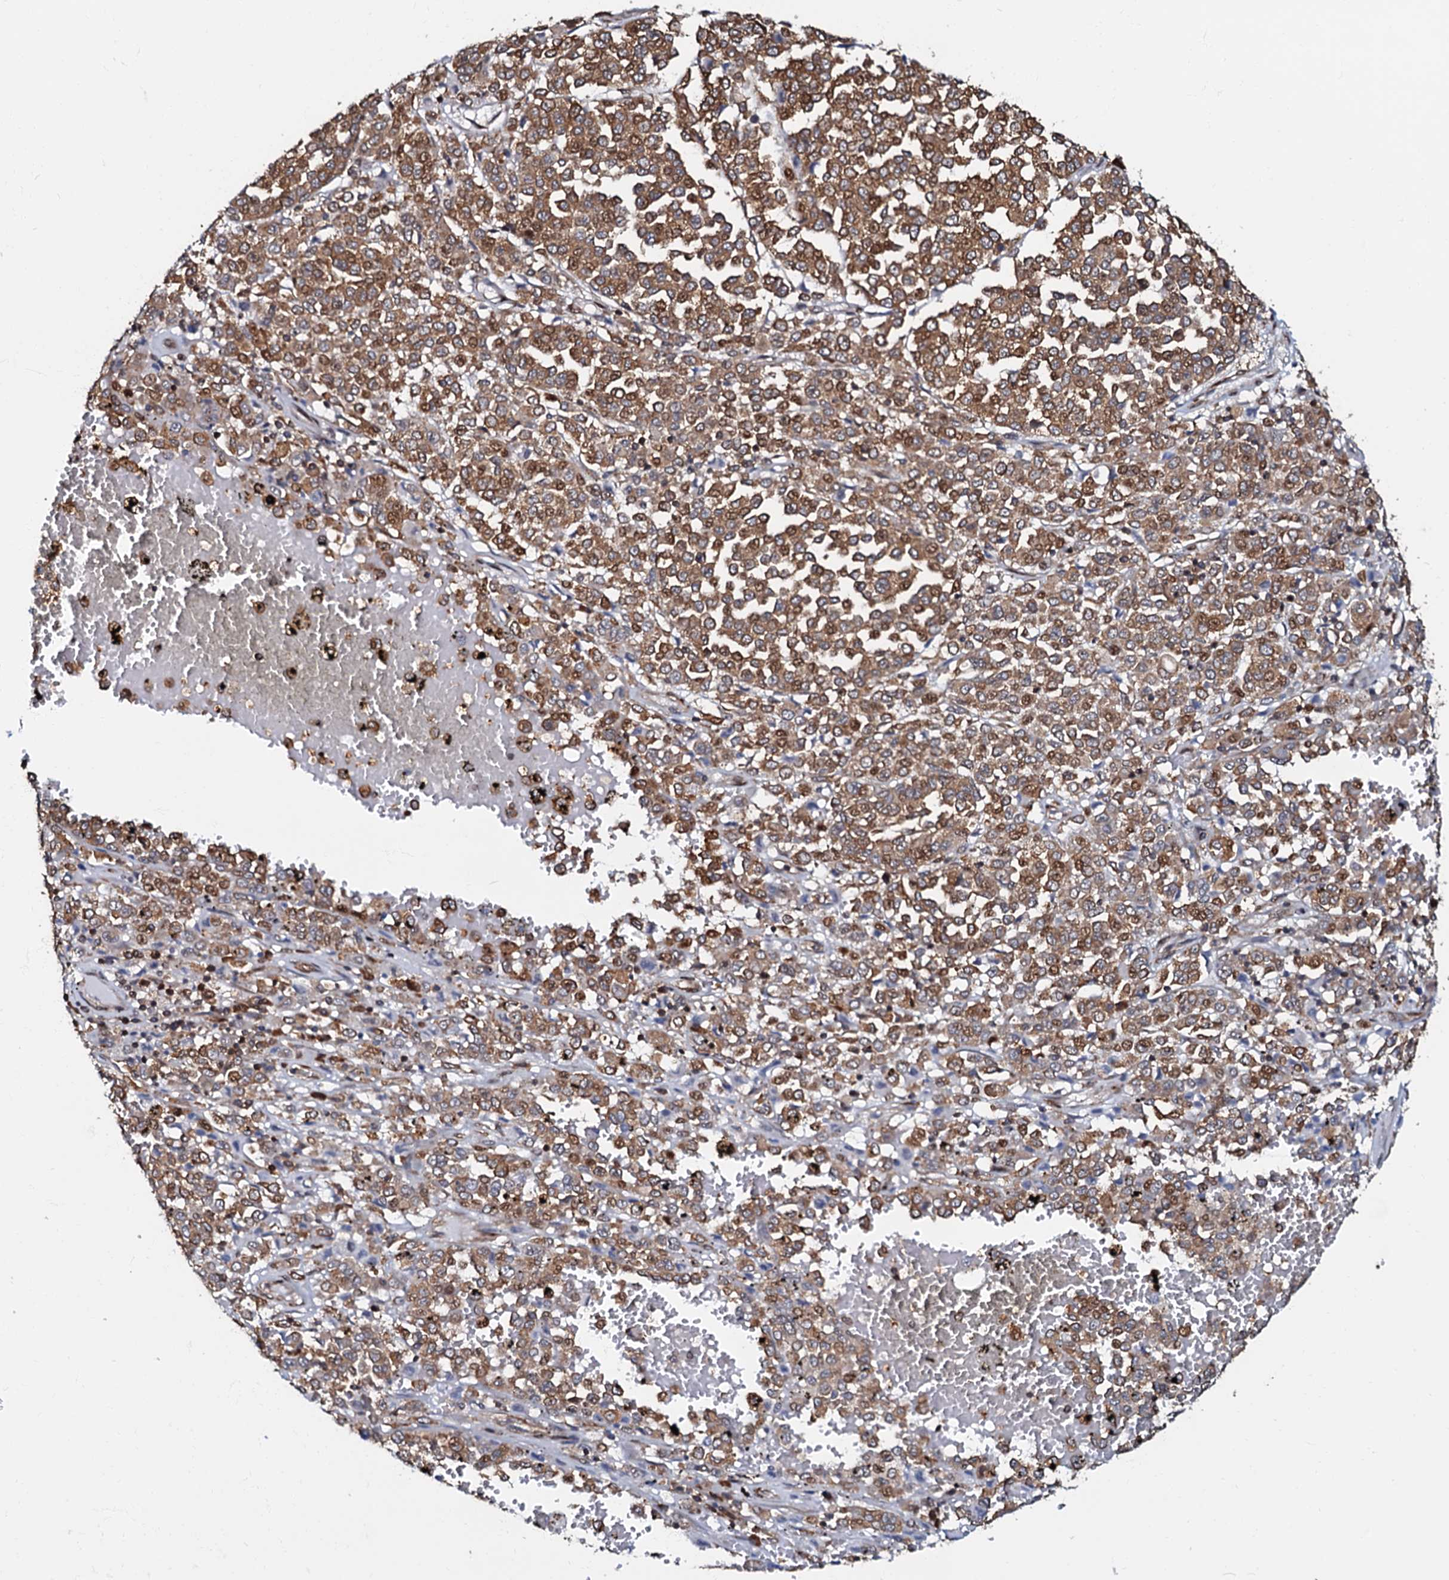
{"staining": {"intensity": "moderate", "quantity": ">75%", "location": "cytoplasmic/membranous,nuclear"}, "tissue": "melanoma", "cell_type": "Tumor cells", "image_type": "cancer", "snomed": [{"axis": "morphology", "description": "Malignant melanoma, Metastatic site"}, {"axis": "topography", "description": "Pancreas"}], "caption": "Immunohistochemical staining of human malignant melanoma (metastatic site) exhibits medium levels of moderate cytoplasmic/membranous and nuclear protein positivity in approximately >75% of tumor cells.", "gene": "OSBP", "patient": {"sex": "female", "age": 30}}